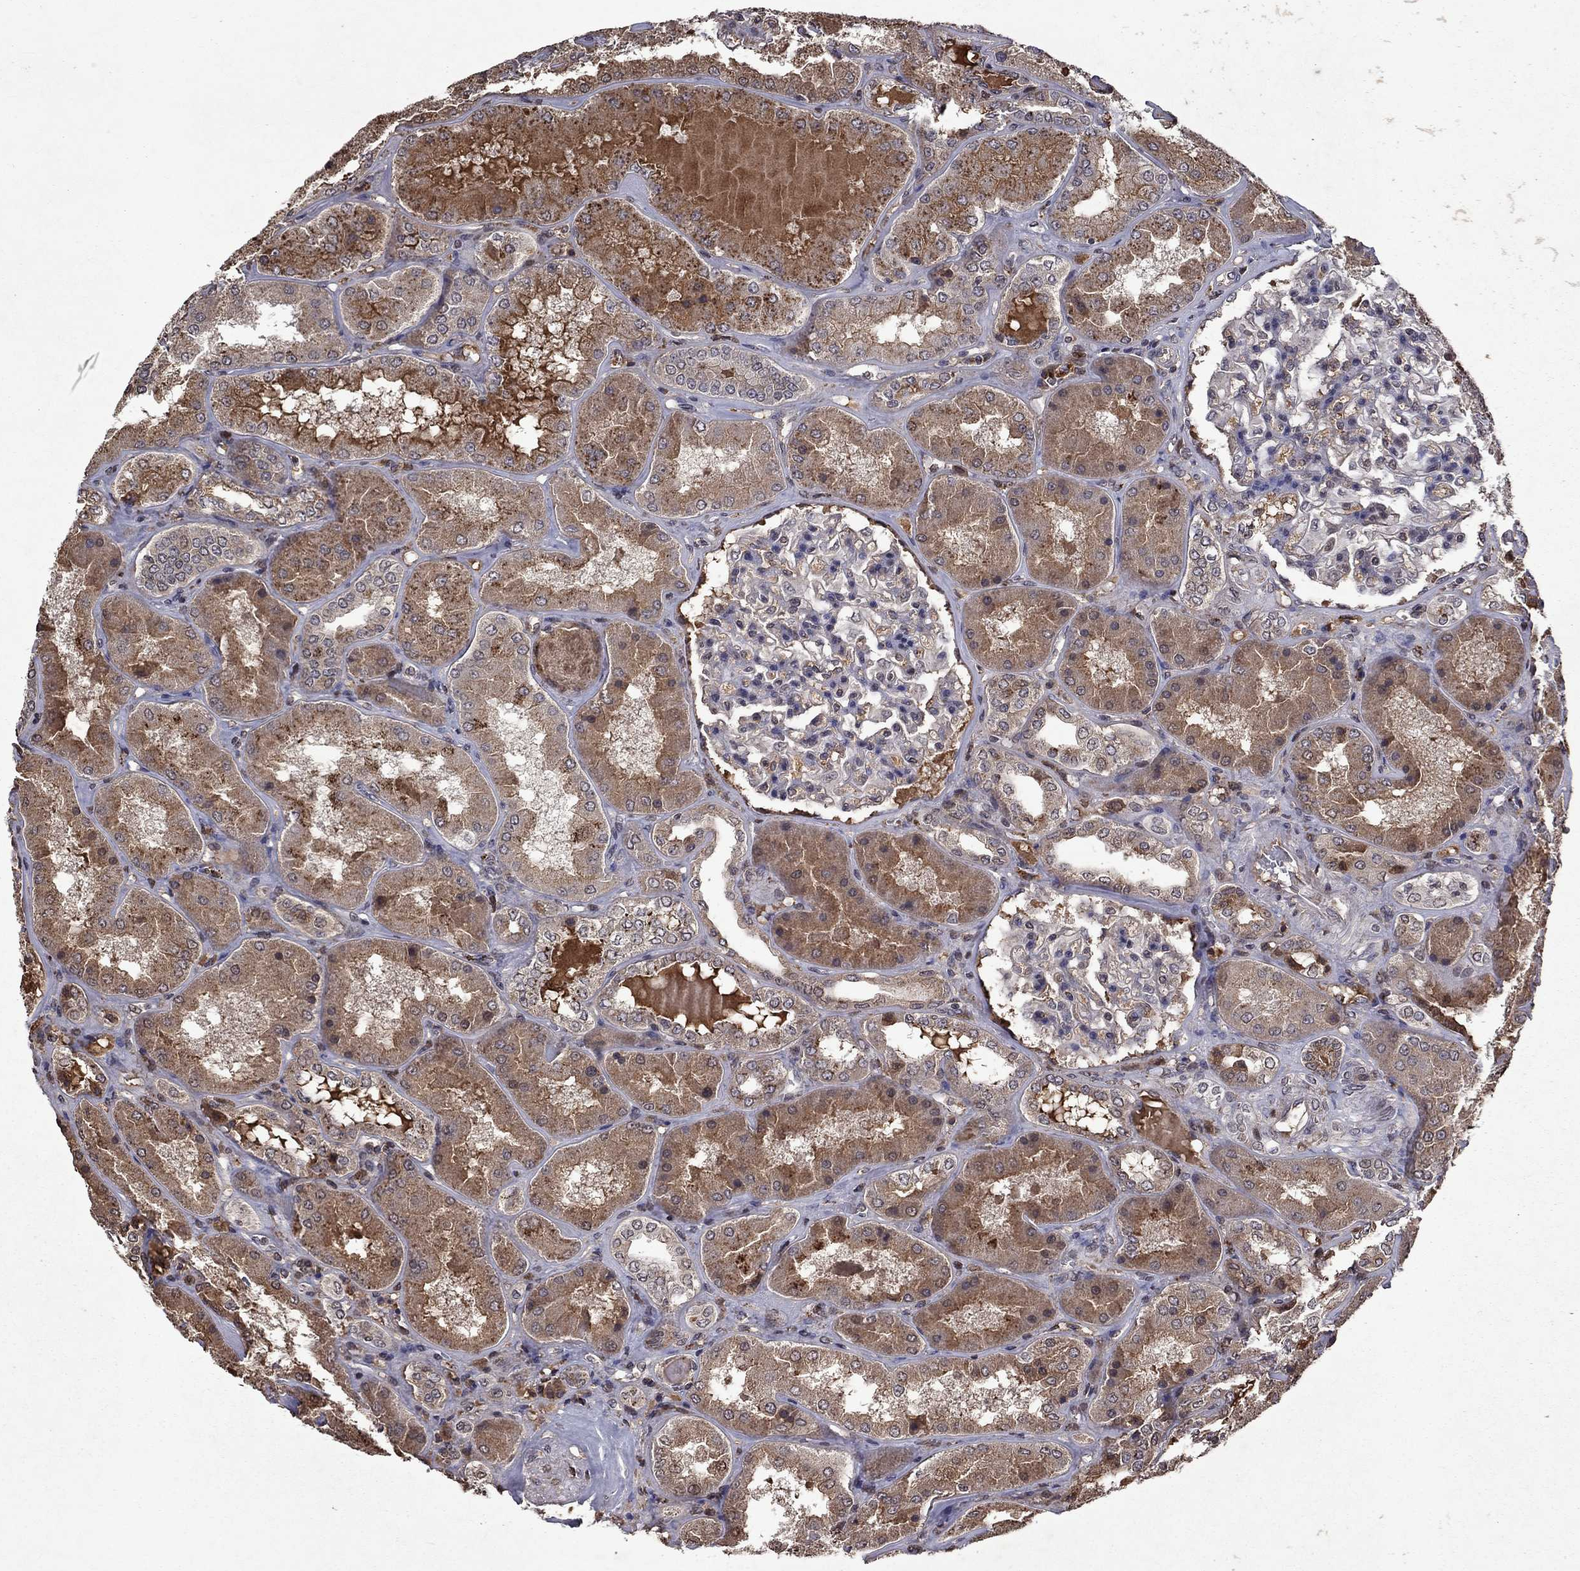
{"staining": {"intensity": "negative", "quantity": "none", "location": "none"}, "tissue": "kidney", "cell_type": "Cells in glomeruli", "image_type": "normal", "snomed": [{"axis": "morphology", "description": "Normal tissue, NOS"}, {"axis": "topography", "description": "Kidney"}], "caption": "Protein analysis of benign kidney shows no significant expression in cells in glomeruli.", "gene": "NLGN1", "patient": {"sex": "female", "age": 56}}